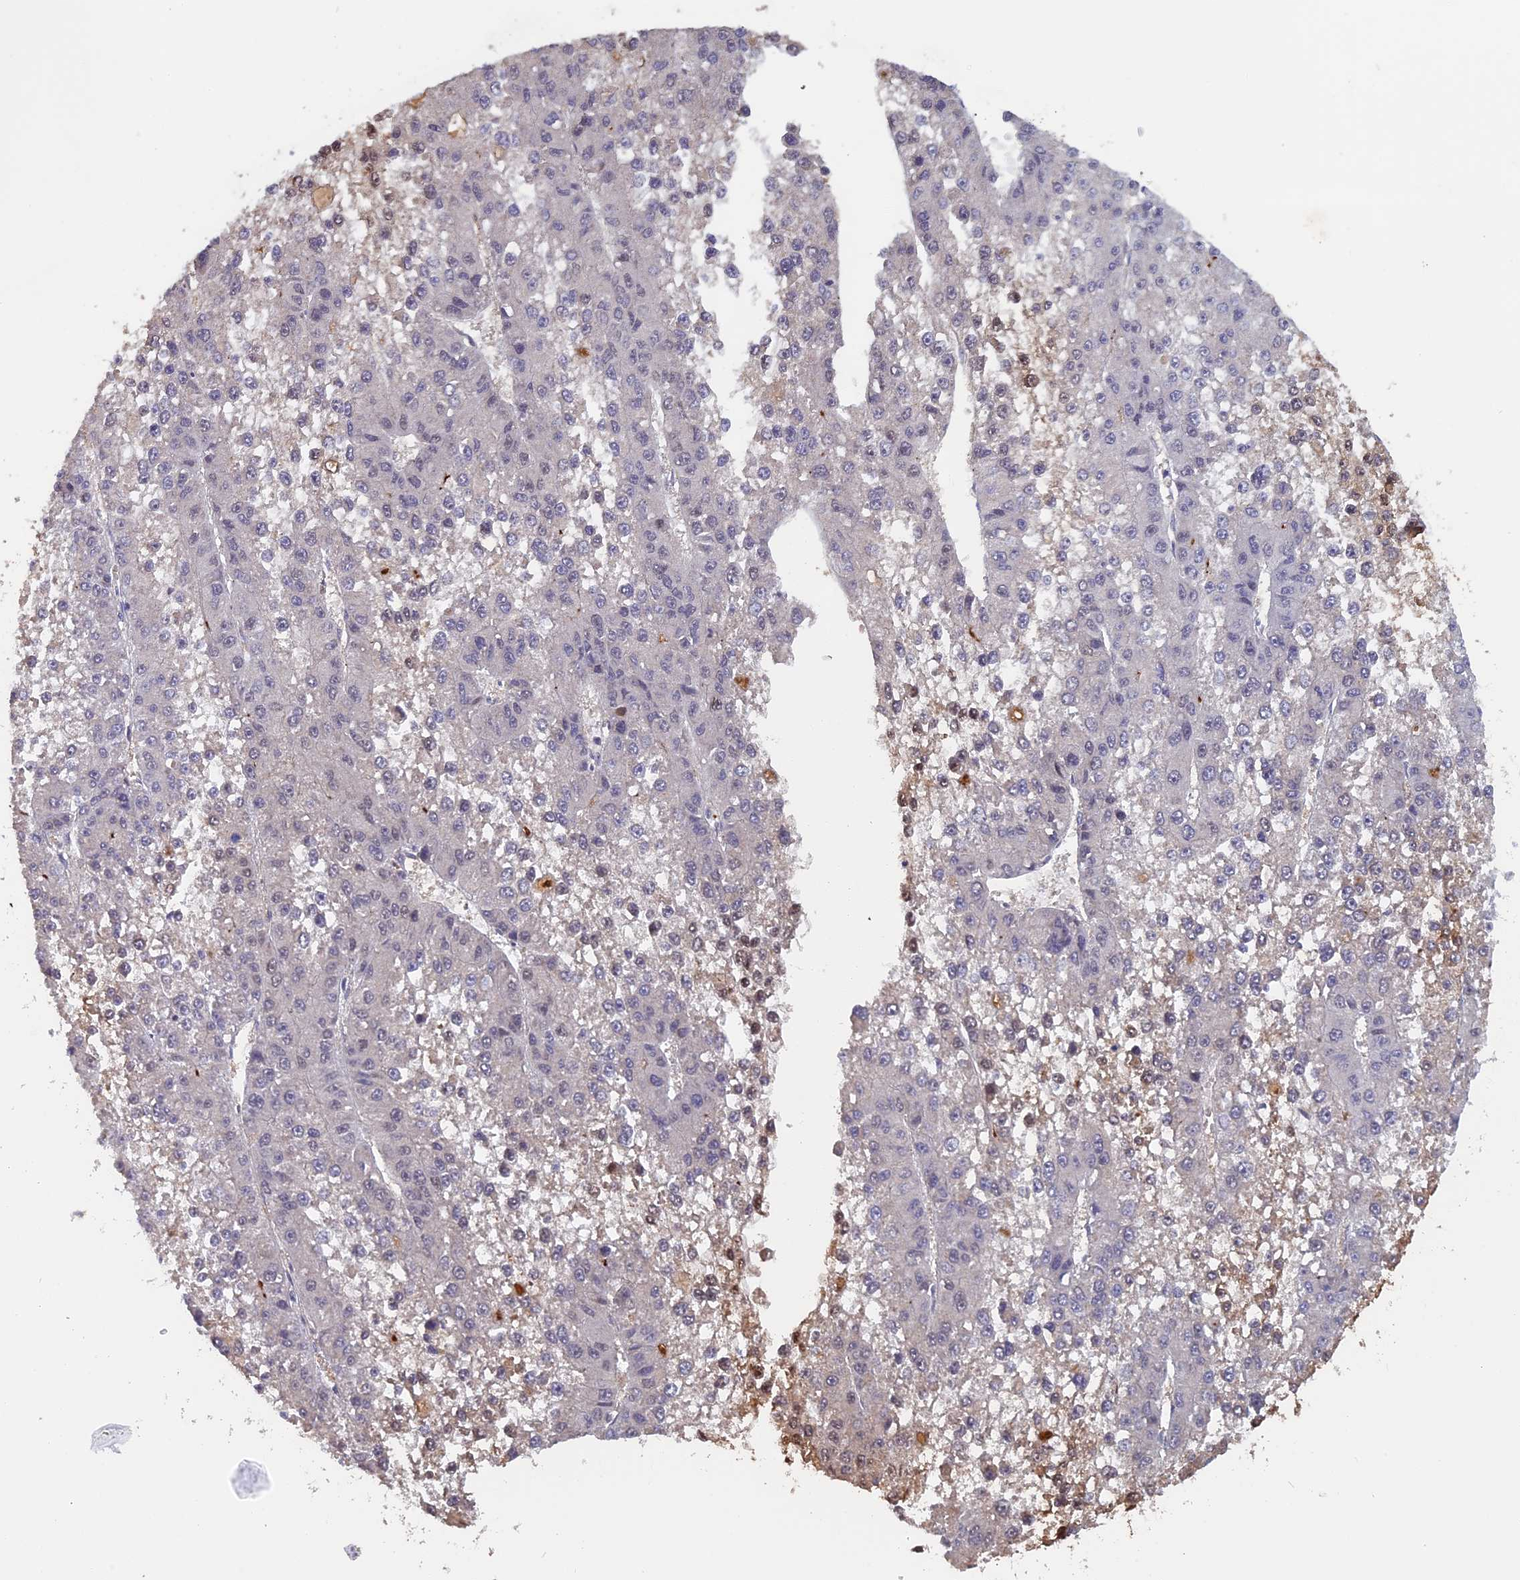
{"staining": {"intensity": "negative", "quantity": "none", "location": "none"}, "tissue": "liver cancer", "cell_type": "Tumor cells", "image_type": "cancer", "snomed": [{"axis": "morphology", "description": "Carcinoma, Hepatocellular, NOS"}, {"axis": "topography", "description": "Liver"}], "caption": "The histopathology image displays no significant positivity in tumor cells of liver cancer (hepatocellular carcinoma). (Immunohistochemistry, brightfield microscopy, high magnification).", "gene": "FAM98C", "patient": {"sex": "female", "age": 73}}